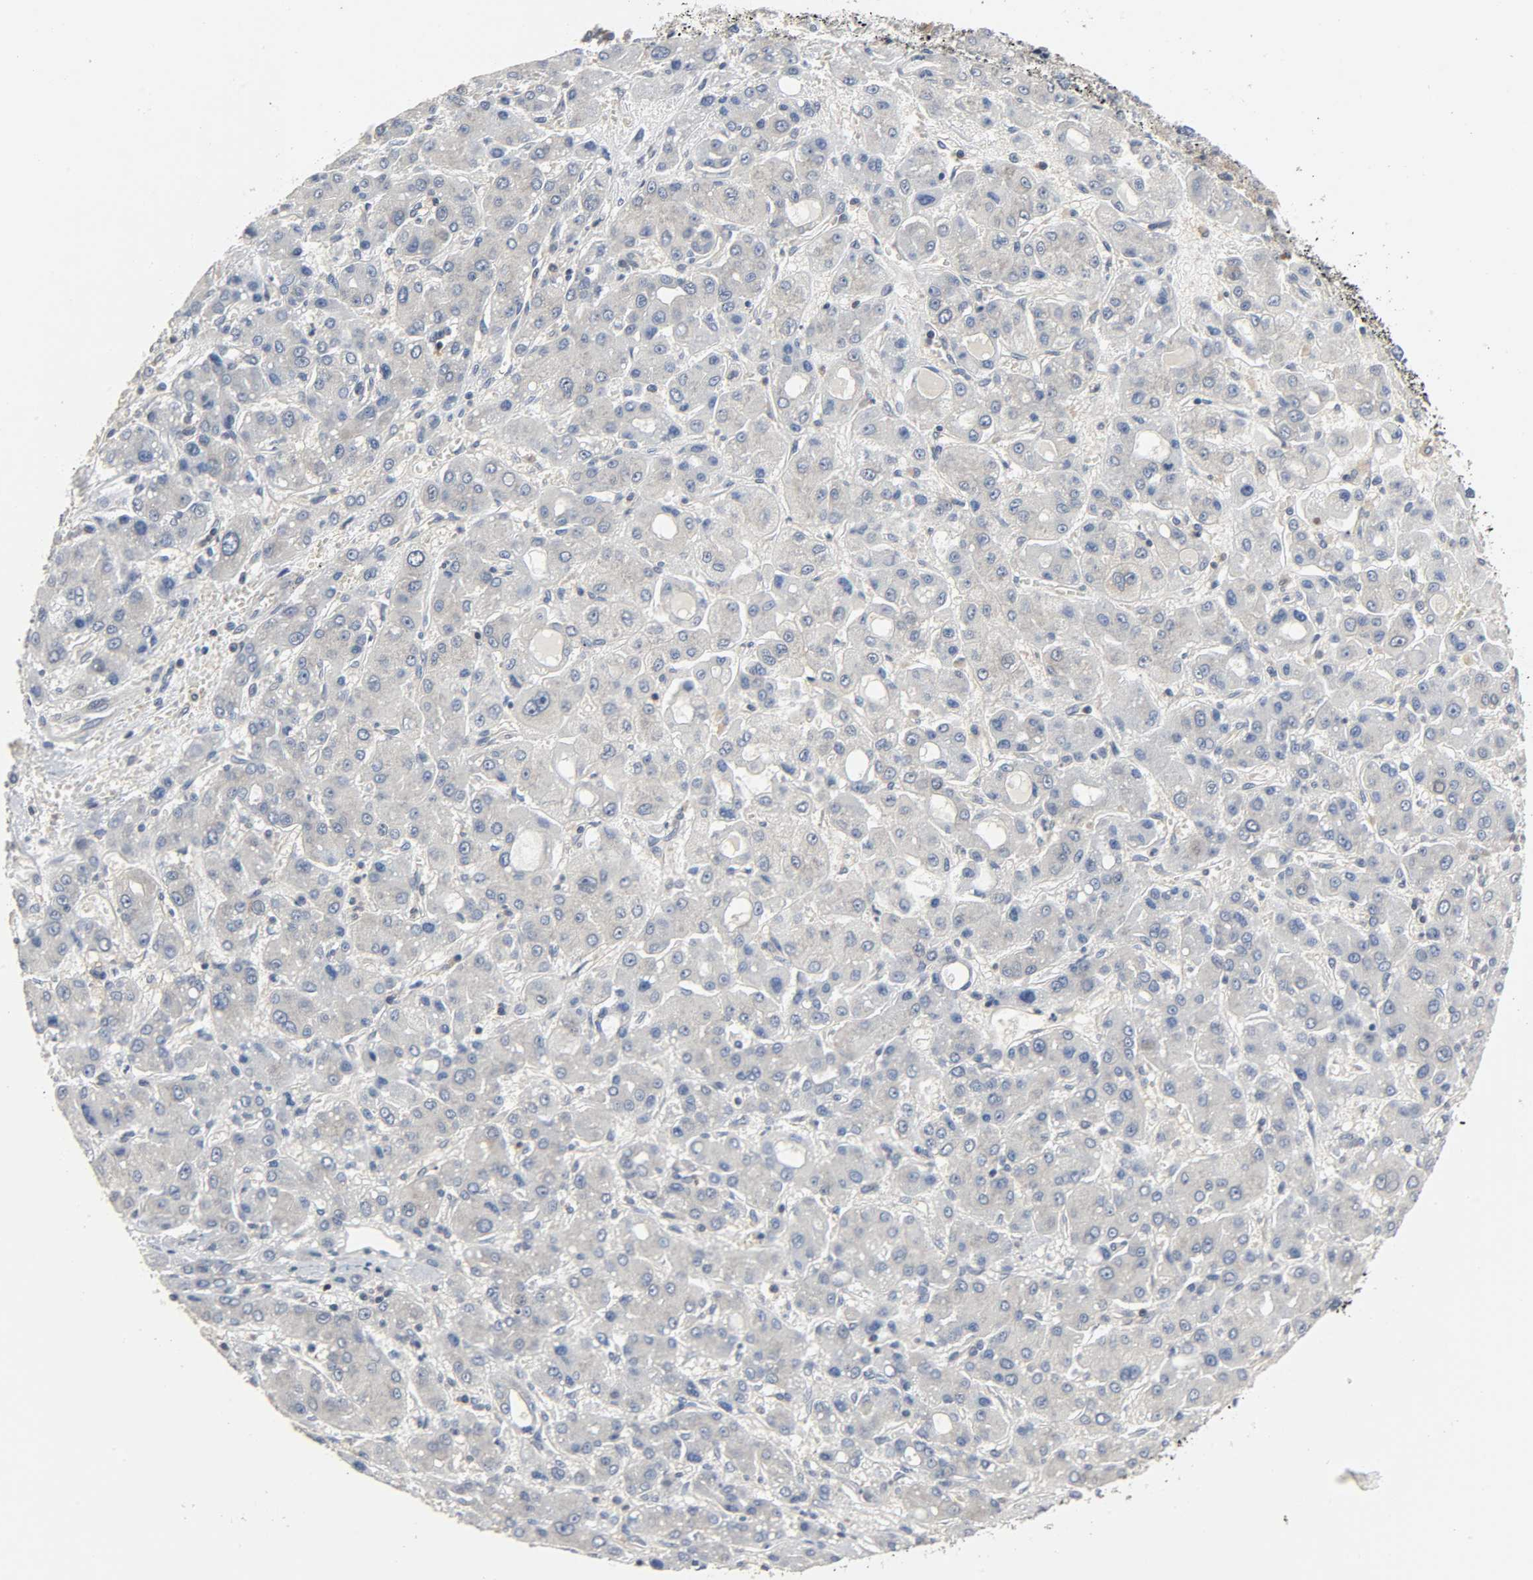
{"staining": {"intensity": "weak", "quantity": "25%-75%", "location": "cytoplasmic/membranous"}, "tissue": "liver cancer", "cell_type": "Tumor cells", "image_type": "cancer", "snomed": [{"axis": "morphology", "description": "Carcinoma, Hepatocellular, NOS"}, {"axis": "topography", "description": "Liver"}], "caption": "Human liver hepatocellular carcinoma stained with a protein marker demonstrates weak staining in tumor cells.", "gene": "PLEKHA2", "patient": {"sex": "male", "age": 55}}